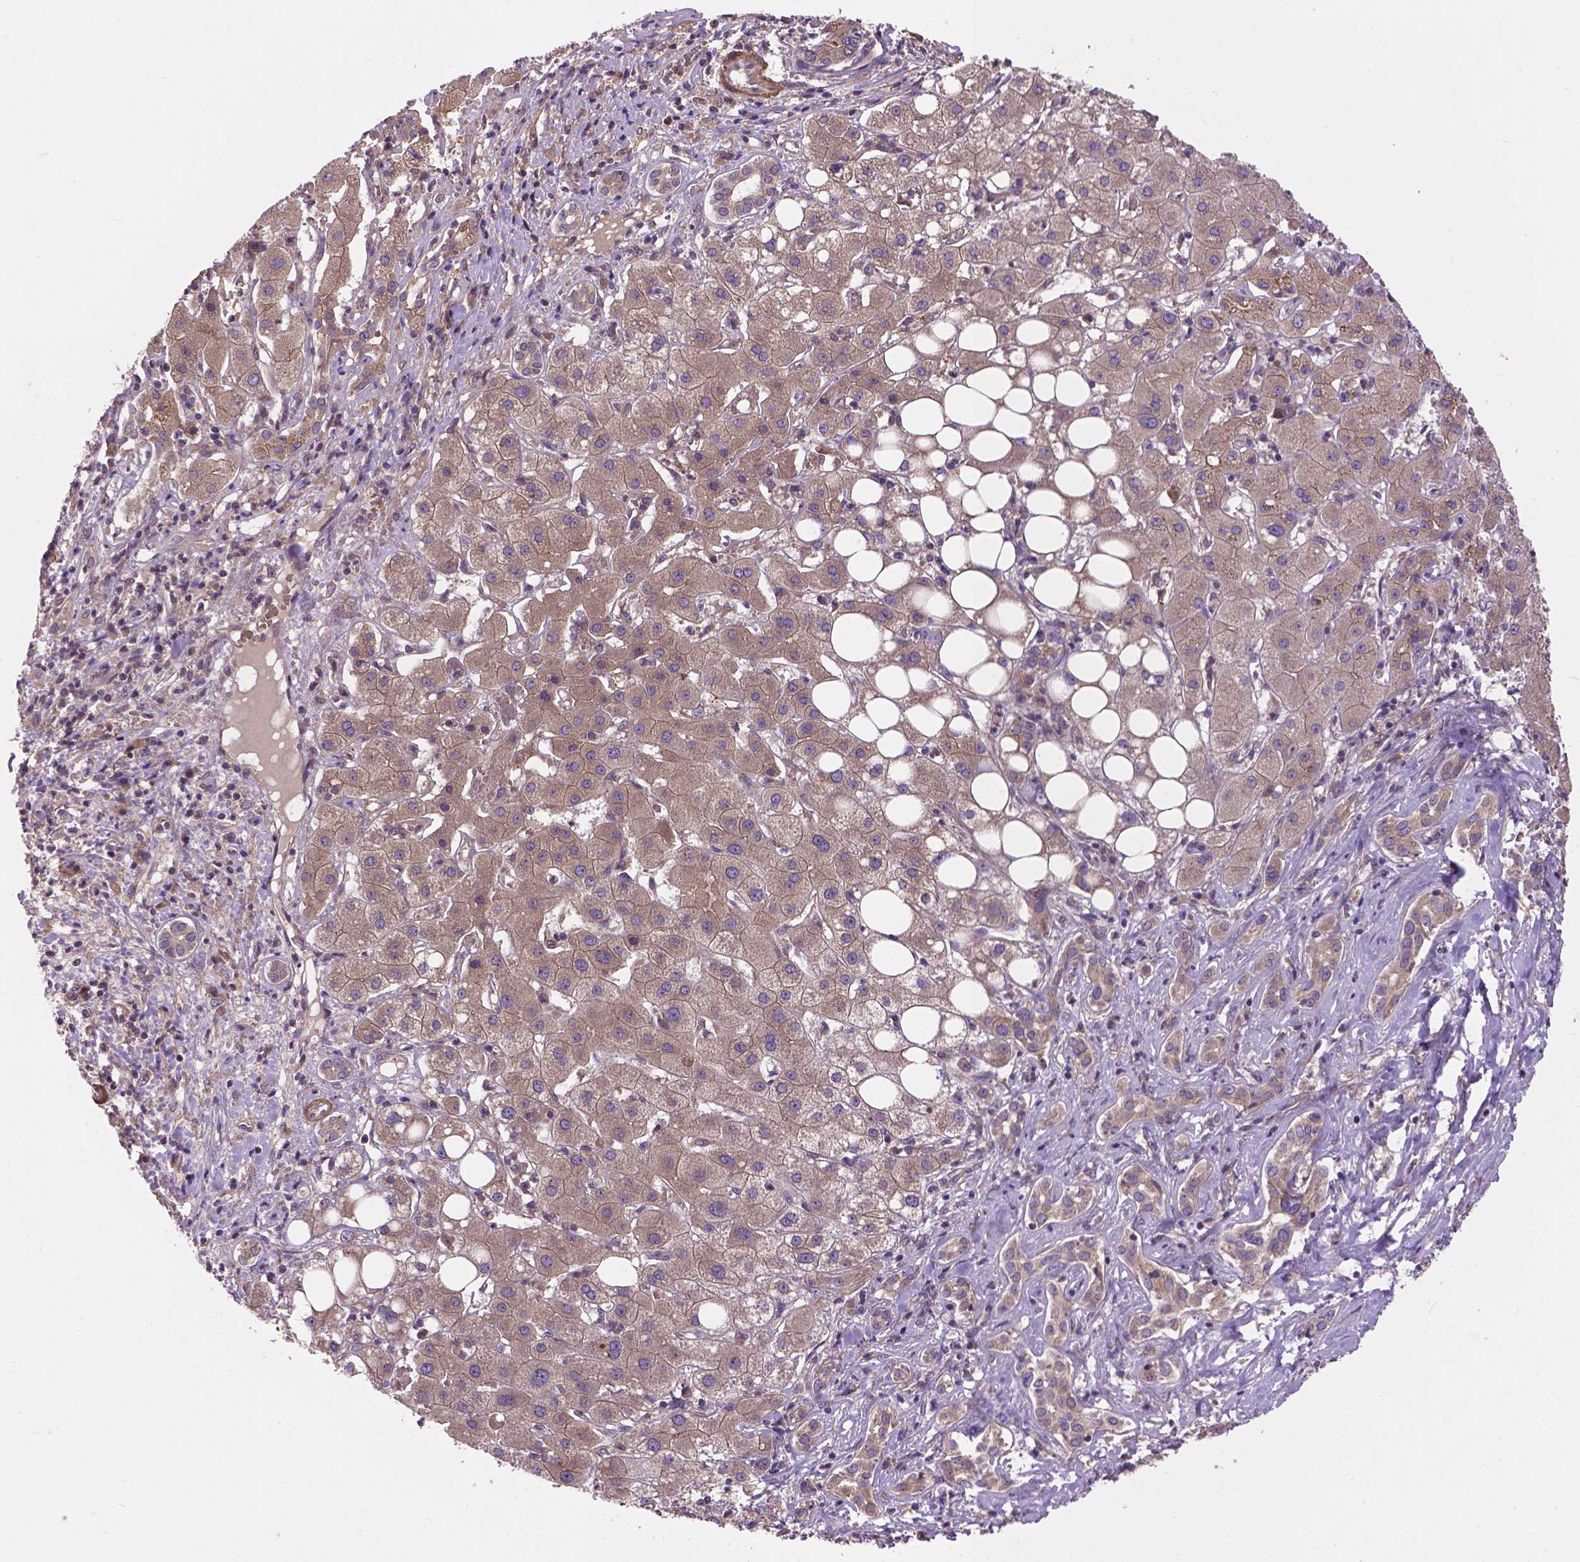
{"staining": {"intensity": "moderate", "quantity": ">75%", "location": "cytoplasmic/membranous"}, "tissue": "liver cancer", "cell_type": "Tumor cells", "image_type": "cancer", "snomed": [{"axis": "morphology", "description": "Carcinoma, Hepatocellular, NOS"}, {"axis": "topography", "description": "Liver"}], "caption": "Liver hepatocellular carcinoma stained for a protein demonstrates moderate cytoplasmic/membranous positivity in tumor cells.", "gene": "ZNF616", "patient": {"sex": "male", "age": 65}}